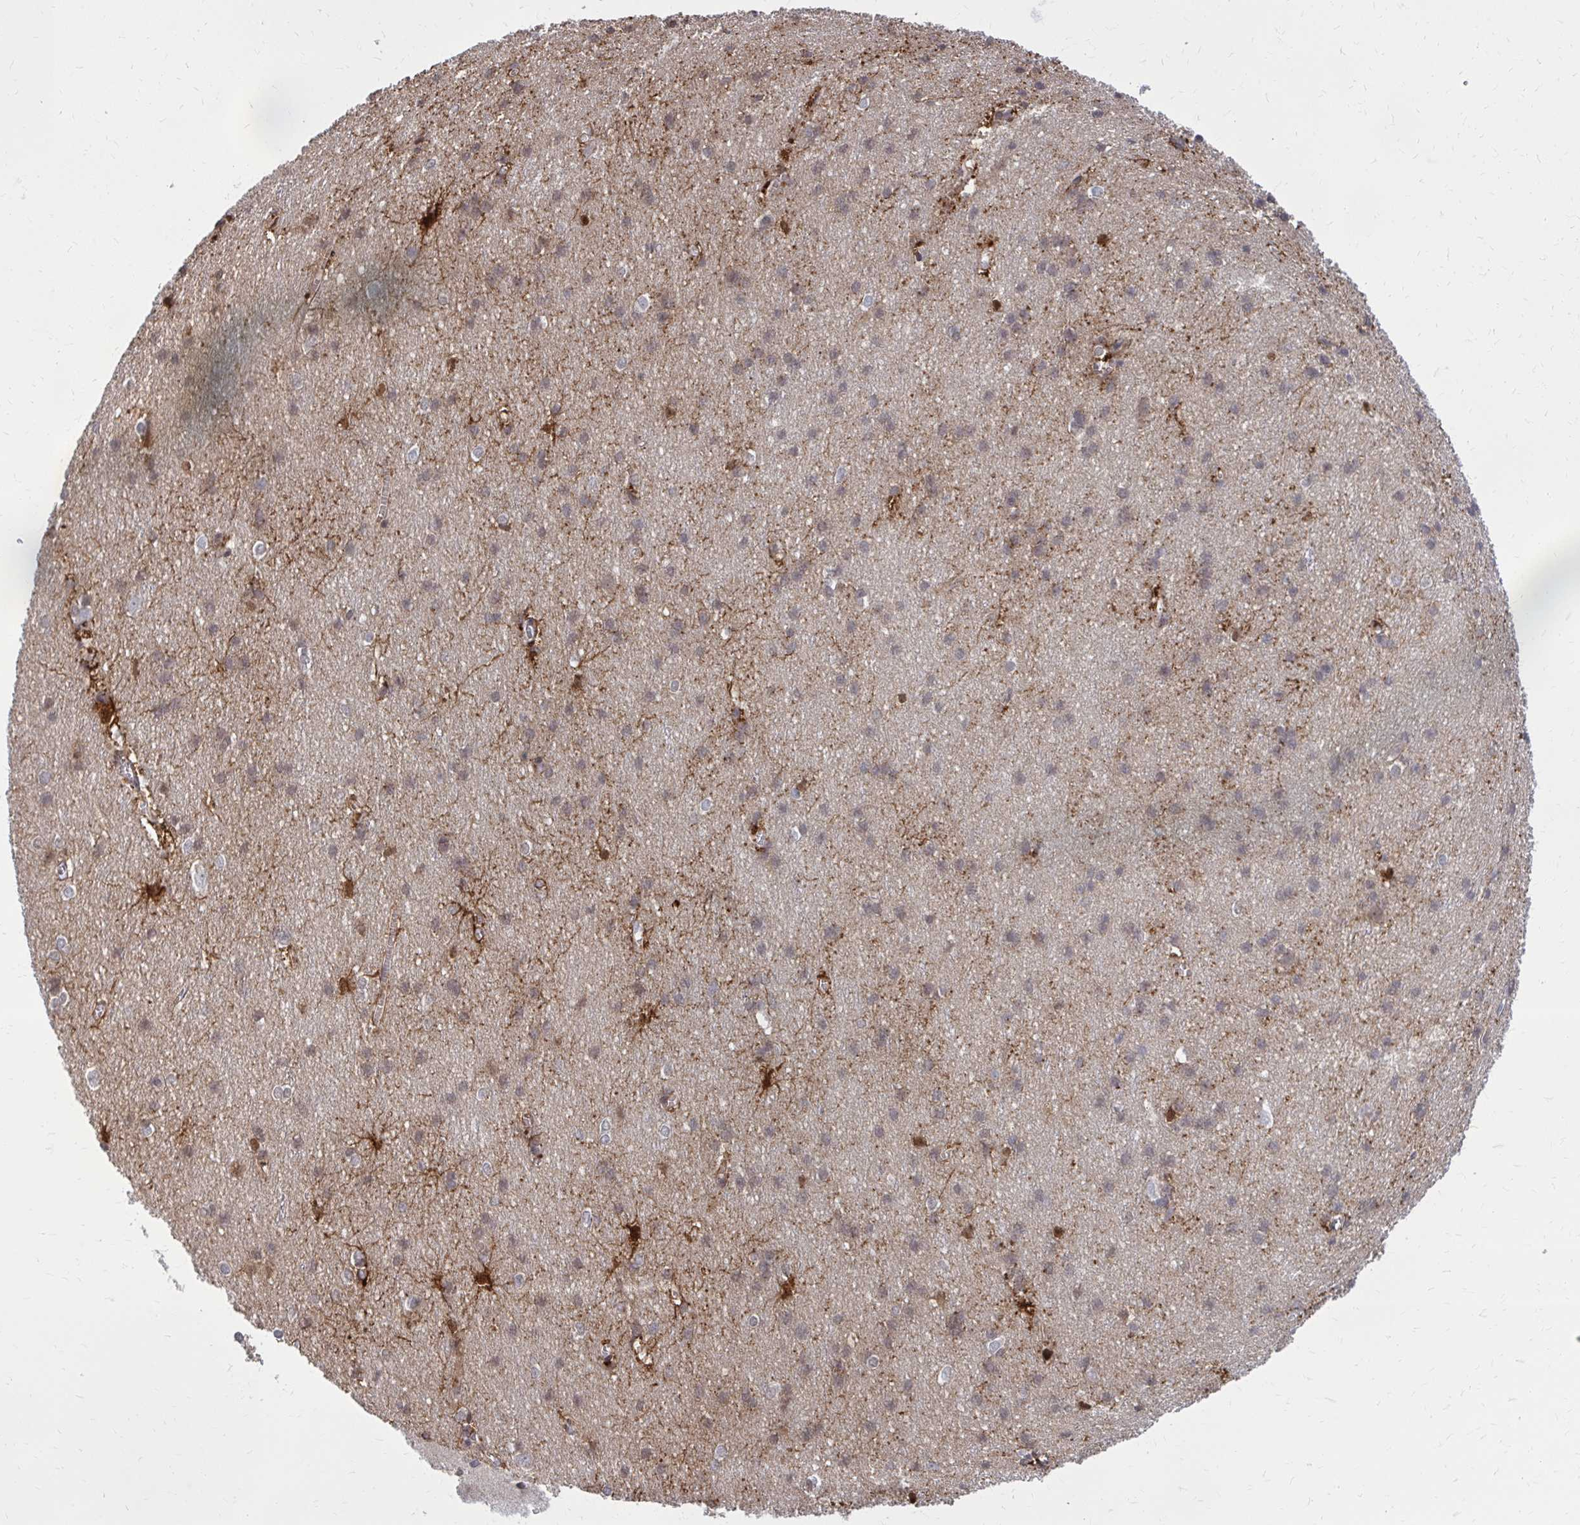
{"staining": {"intensity": "weak", "quantity": ">75%", "location": "cytoplasmic/membranous"}, "tissue": "cerebral cortex", "cell_type": "Endothelial cells", "image_type": "normal", "snomed": [{"axis": "morphology", "description": "Normal tissue, NOS"}, {"axis": "topography", "description": "Cerebral cortex"}], "caption": "A brown stain labels weak cytoplasmic/membranous staining of a protein in endothelial cells of unremarkable human cerebral cortex. (DAB IHC with brightfield microscopy, high magnification).", "gene": "DBI", "patient": {"sex": "male", "age": 37}}